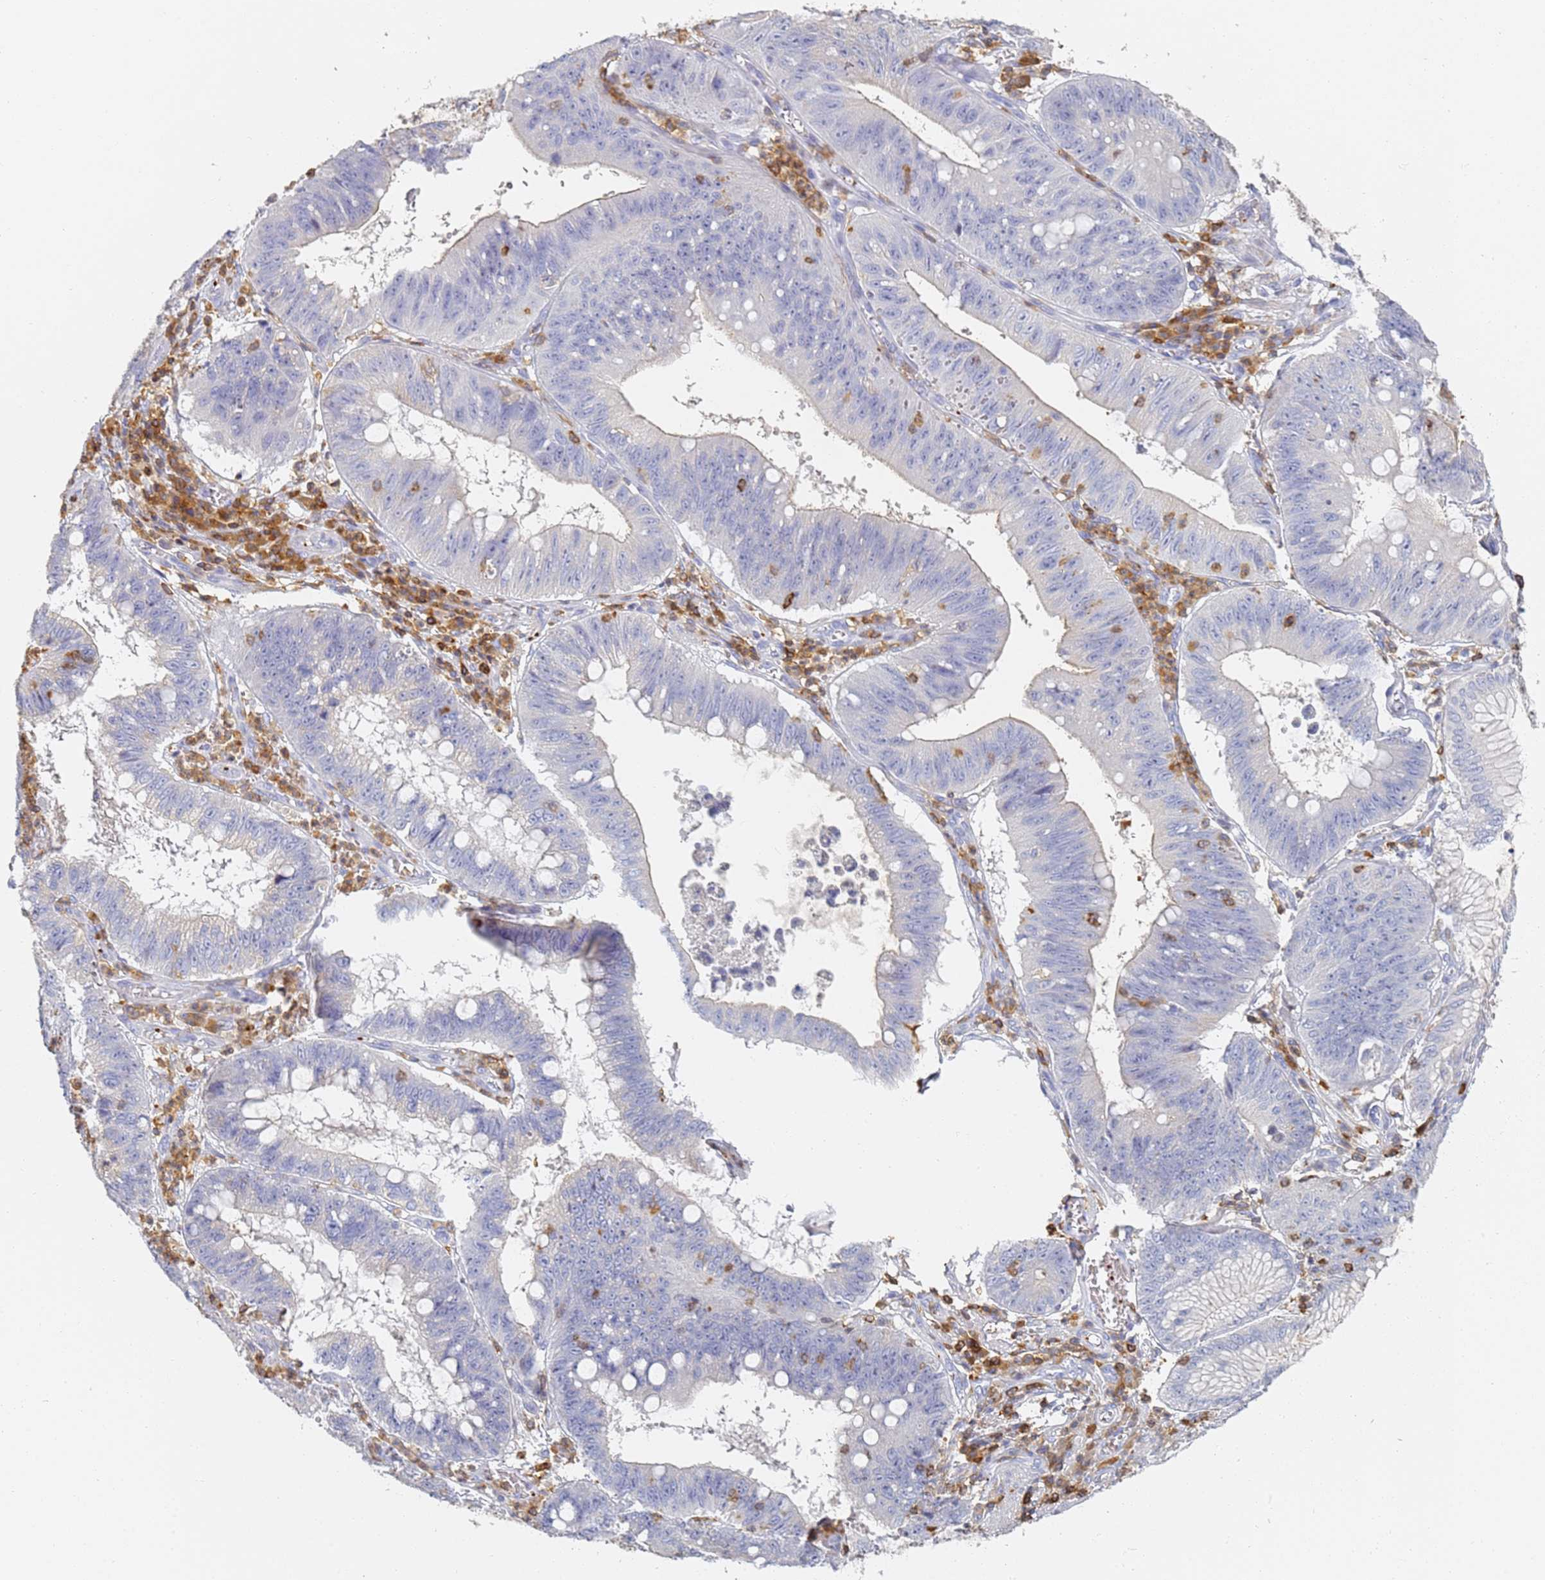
{"staining": {"intensity": "negative", "quantity": "none", "location": "none"}, "tissue": "stomach cancer", "cell_type": "Tumor cells", "image_type": "cancer", "snomed": [{"axis": "morphology", "description": "Adenocarcinoma, NOS"}, {"axis": "topography", "description": "Stomach"}], "caption": "The photomicrograph shows no significant staining in tumor cells of stomach cancer. Brightfield microscopy of IHC stained with DAB (3,3'-diaminobenzidine) (brown) and hematoxylin (blue), captured at high magnification.", "gene": "BIN2", "patient": {"sex": "male", "age": 59}}